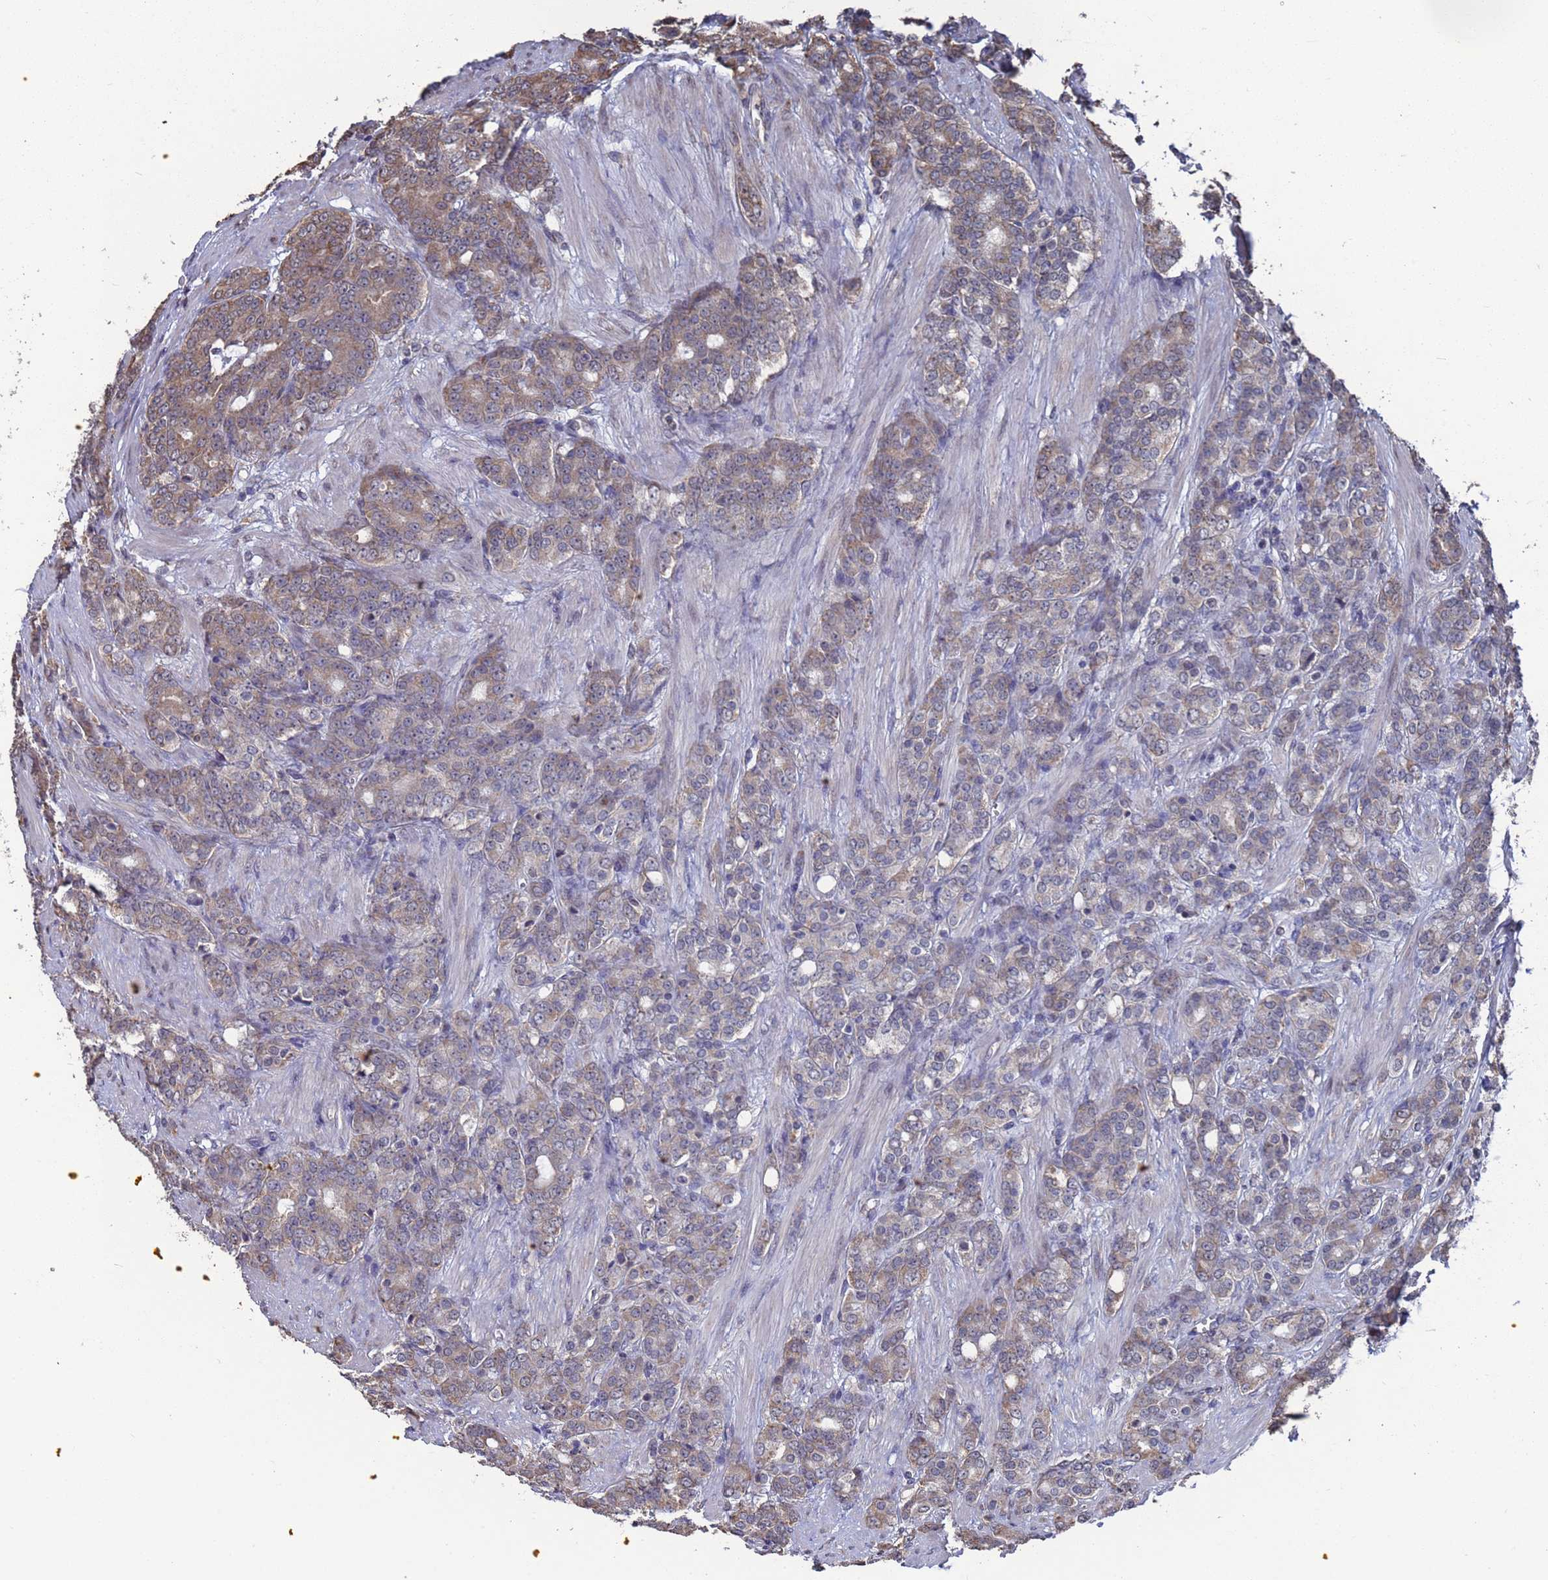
{"staining": {"intensity": "moderate", "quantity": "25%-75%", "location": "cytoplasmic/membranous"}, "tissue": "prostate cancer", "cell_type": "Tumor cells", "image_type": "cancer", "snomed": [{"axis": "morphology", "description": "Adenocarcinoma, High grade"}, {"axis": "topography", "description": "Prostate"}], "caption": "Protein staining of prostate cancer tissue reveals moderate cytoplasmic/membranous staining in approximately 25%-75% of tumor cells.", "gene": "CFAP119", "patient": {"sex": "male", "age": 62}}